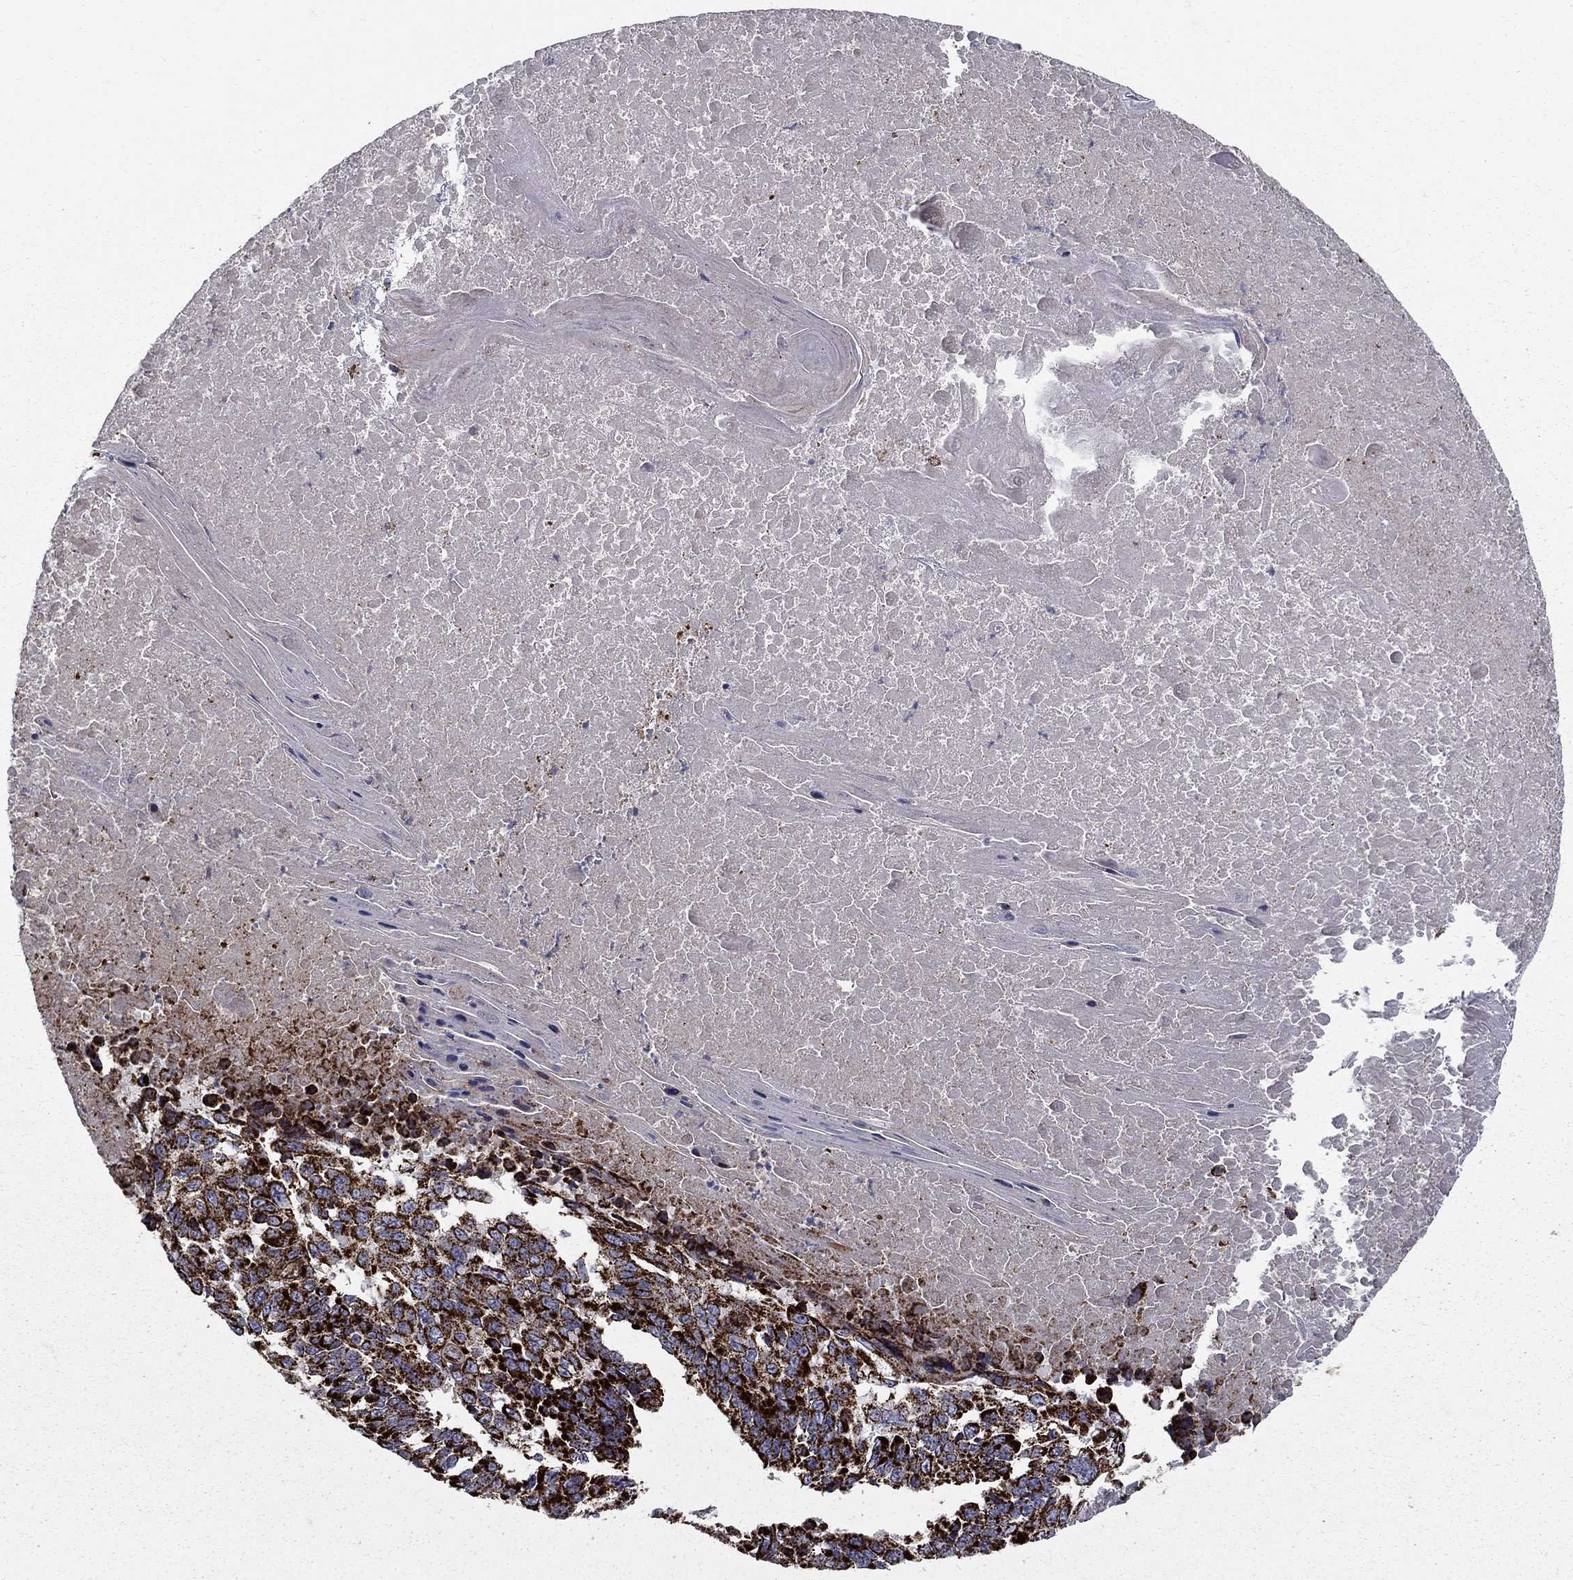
{"staining": {"intensity": "strong", "quantity": ">75%", "location": "cytoplasmic/membranous"}, "tissue": "lung cancer", "cell_type": "Tumor cells", "image_type": "cancer", "snomed": [{"axis": "morphology", "description": "Squamous cell carcinoma, NOS"}, {"axis": "topography", "description": "Lung"}], "caption": "Immunohistochemistry (IHC) of lung squamous cell carcinoma exhibits high levels of strong cytoplasmic/membranous positivity in approximately >75% of tumor cells.", "gene": "GCSH", "patient": {"sex": "male", "age": 73}}